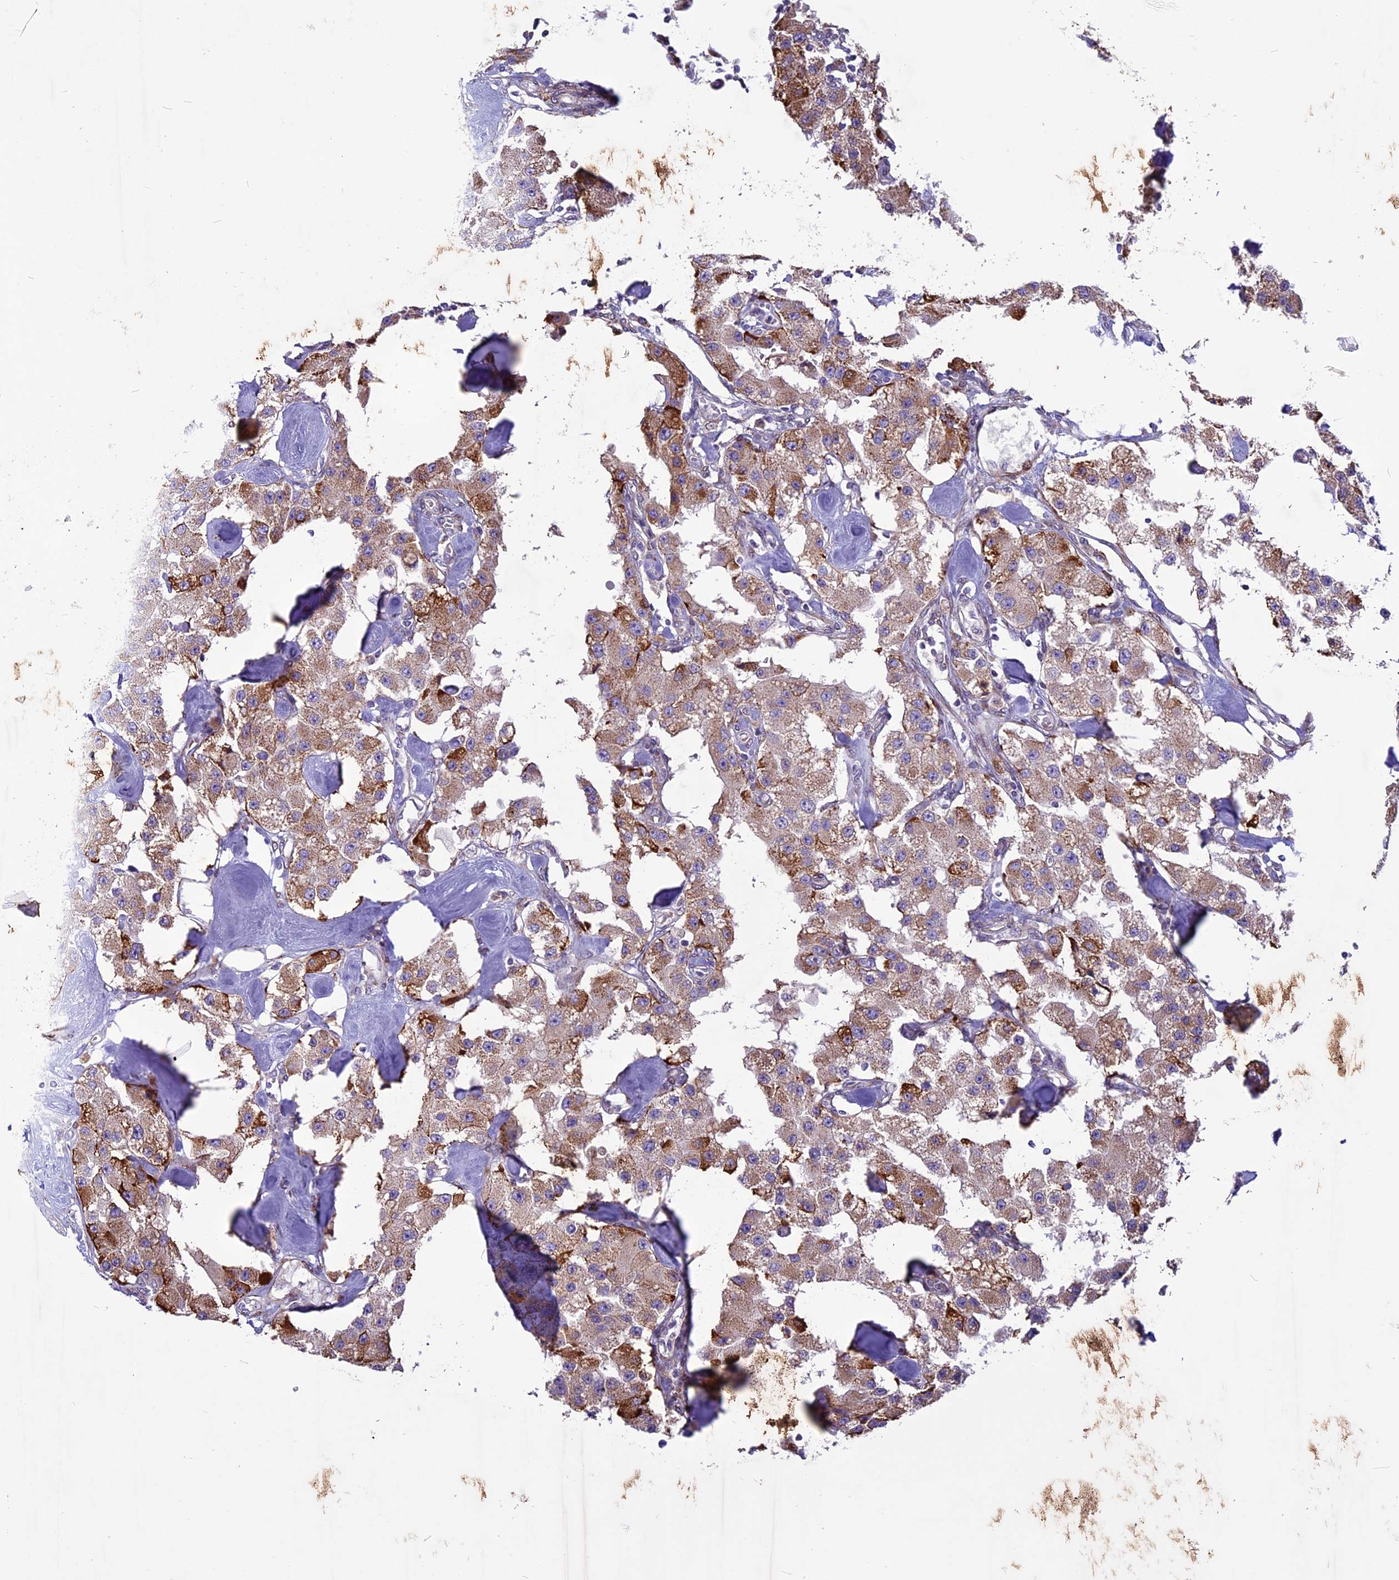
{"staining": {"intensity": "moderate", "quantity": ">75%", "location": "cytoplasmic/membranous"}, "tissue": "carcinoid", "cell_type": "Tumor cells", "image_type": "cancer", "snomed": [{"axis": "morphology", "description": "Carcinoid, malignant, NOS"}, {"axis": "topography", "description": "Pancreas"}], "caption": "Carcinoid stained with DAB immunohistochemistry exhibits medium levels of moderate cytoplasmic/membranous expression in approximately >75% of tumor cells. (brown staining indicates protein expression, while blue staining denotes nuclei).", "gene": "MIEF2", "patient": {"sex": "male", "age": 41}}